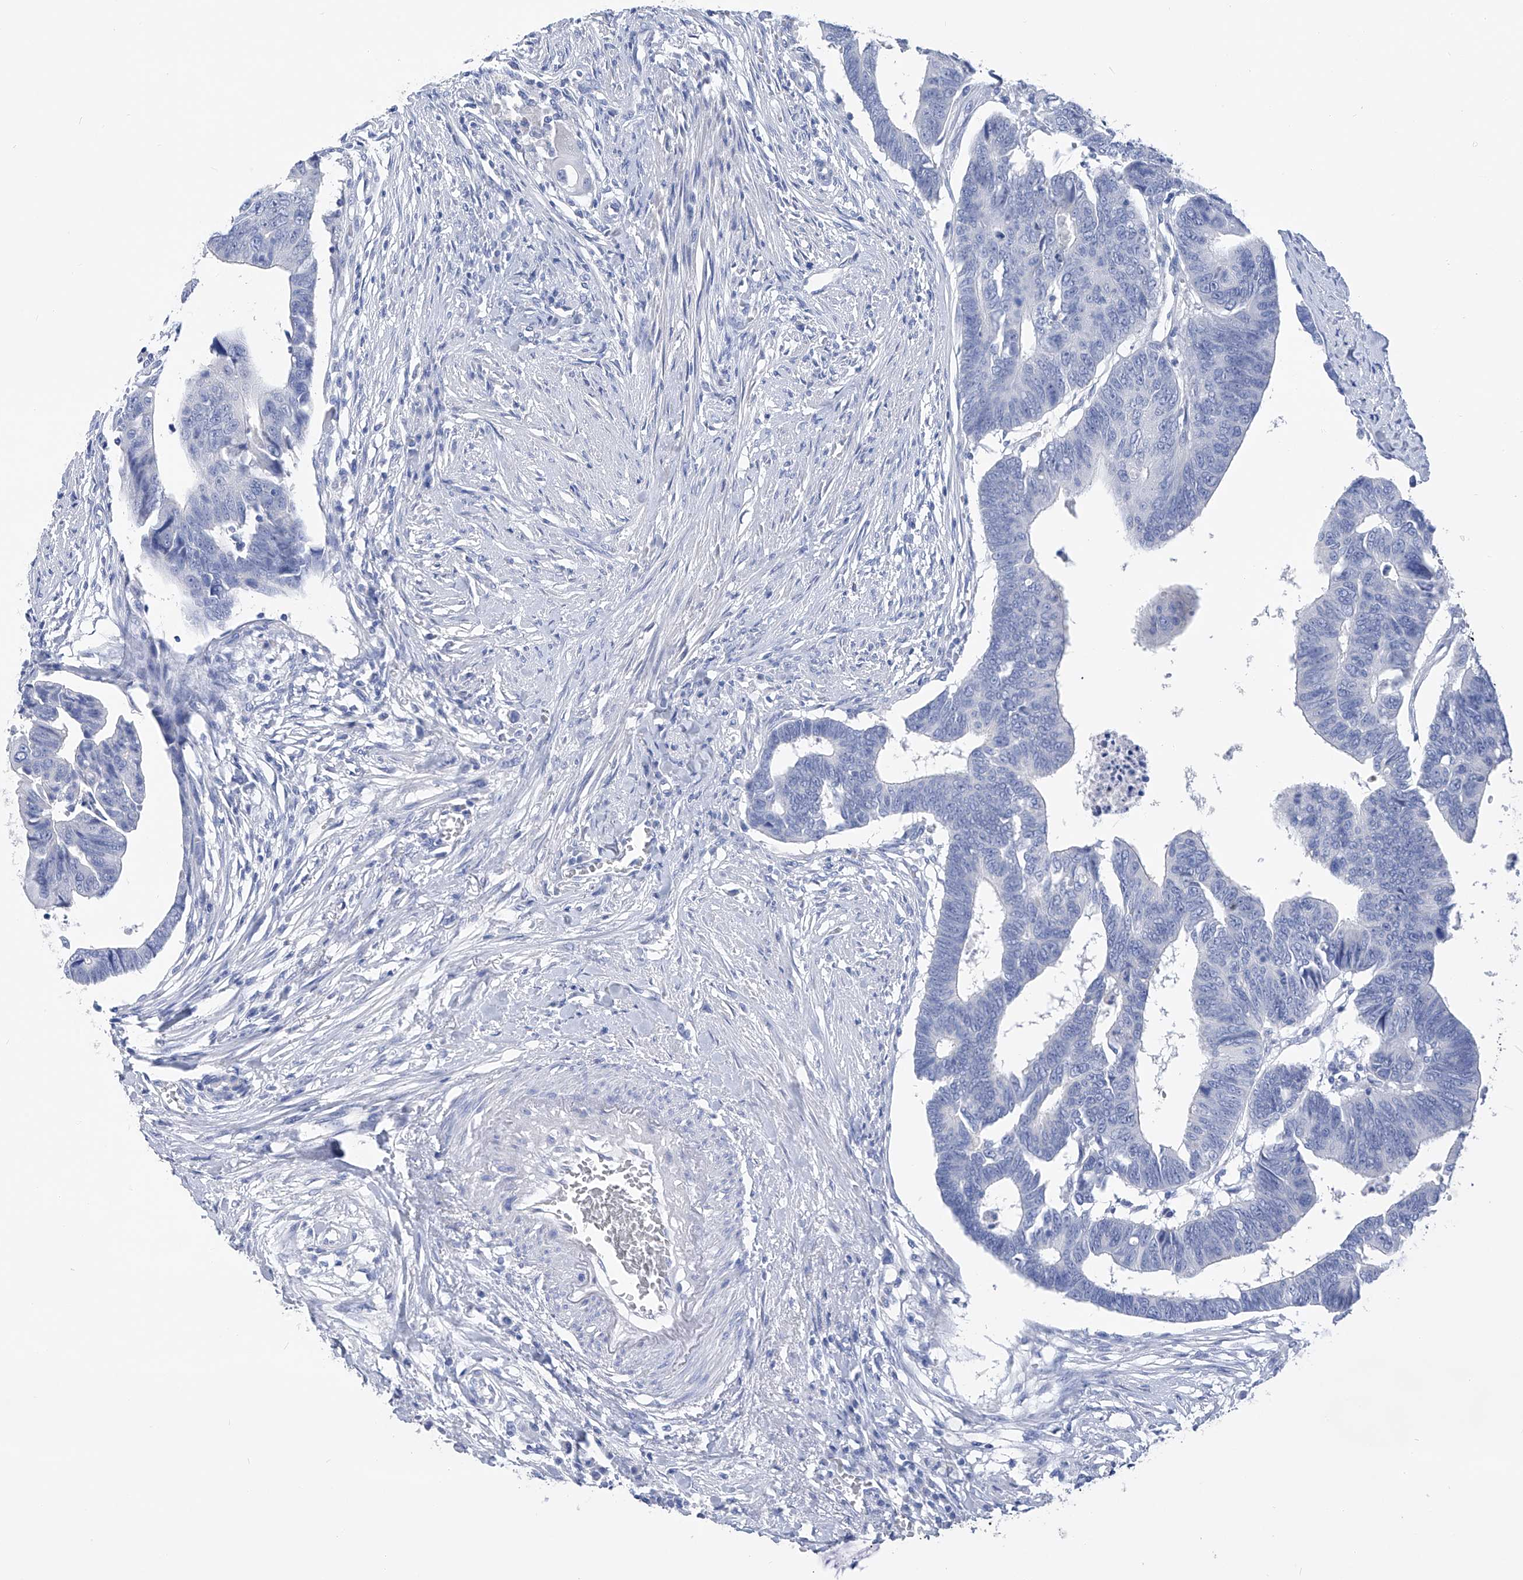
{"staining": {"intensity": "negative", "quantity": "none", "location": "none"}, "tissue": "colorectal cancer", "cell_type": "Tumor cells", "image_type": "cancer", "snomed": [{"axis": "morphology", "description": "Adenocarcinoma, NOS"}, {"axis": "topography", "description": "Rectum"}], "caption": "Immunohistochemistry (IHC) photomicrograph of neoplastic tissue: human colorectal cancer stained with DAB (3,3'-diaminobenzidine) exhibits no significant protein staining in tumor cells.", "gene": "ADRA1A", "patient": {"sex": "female", "age": 65}}